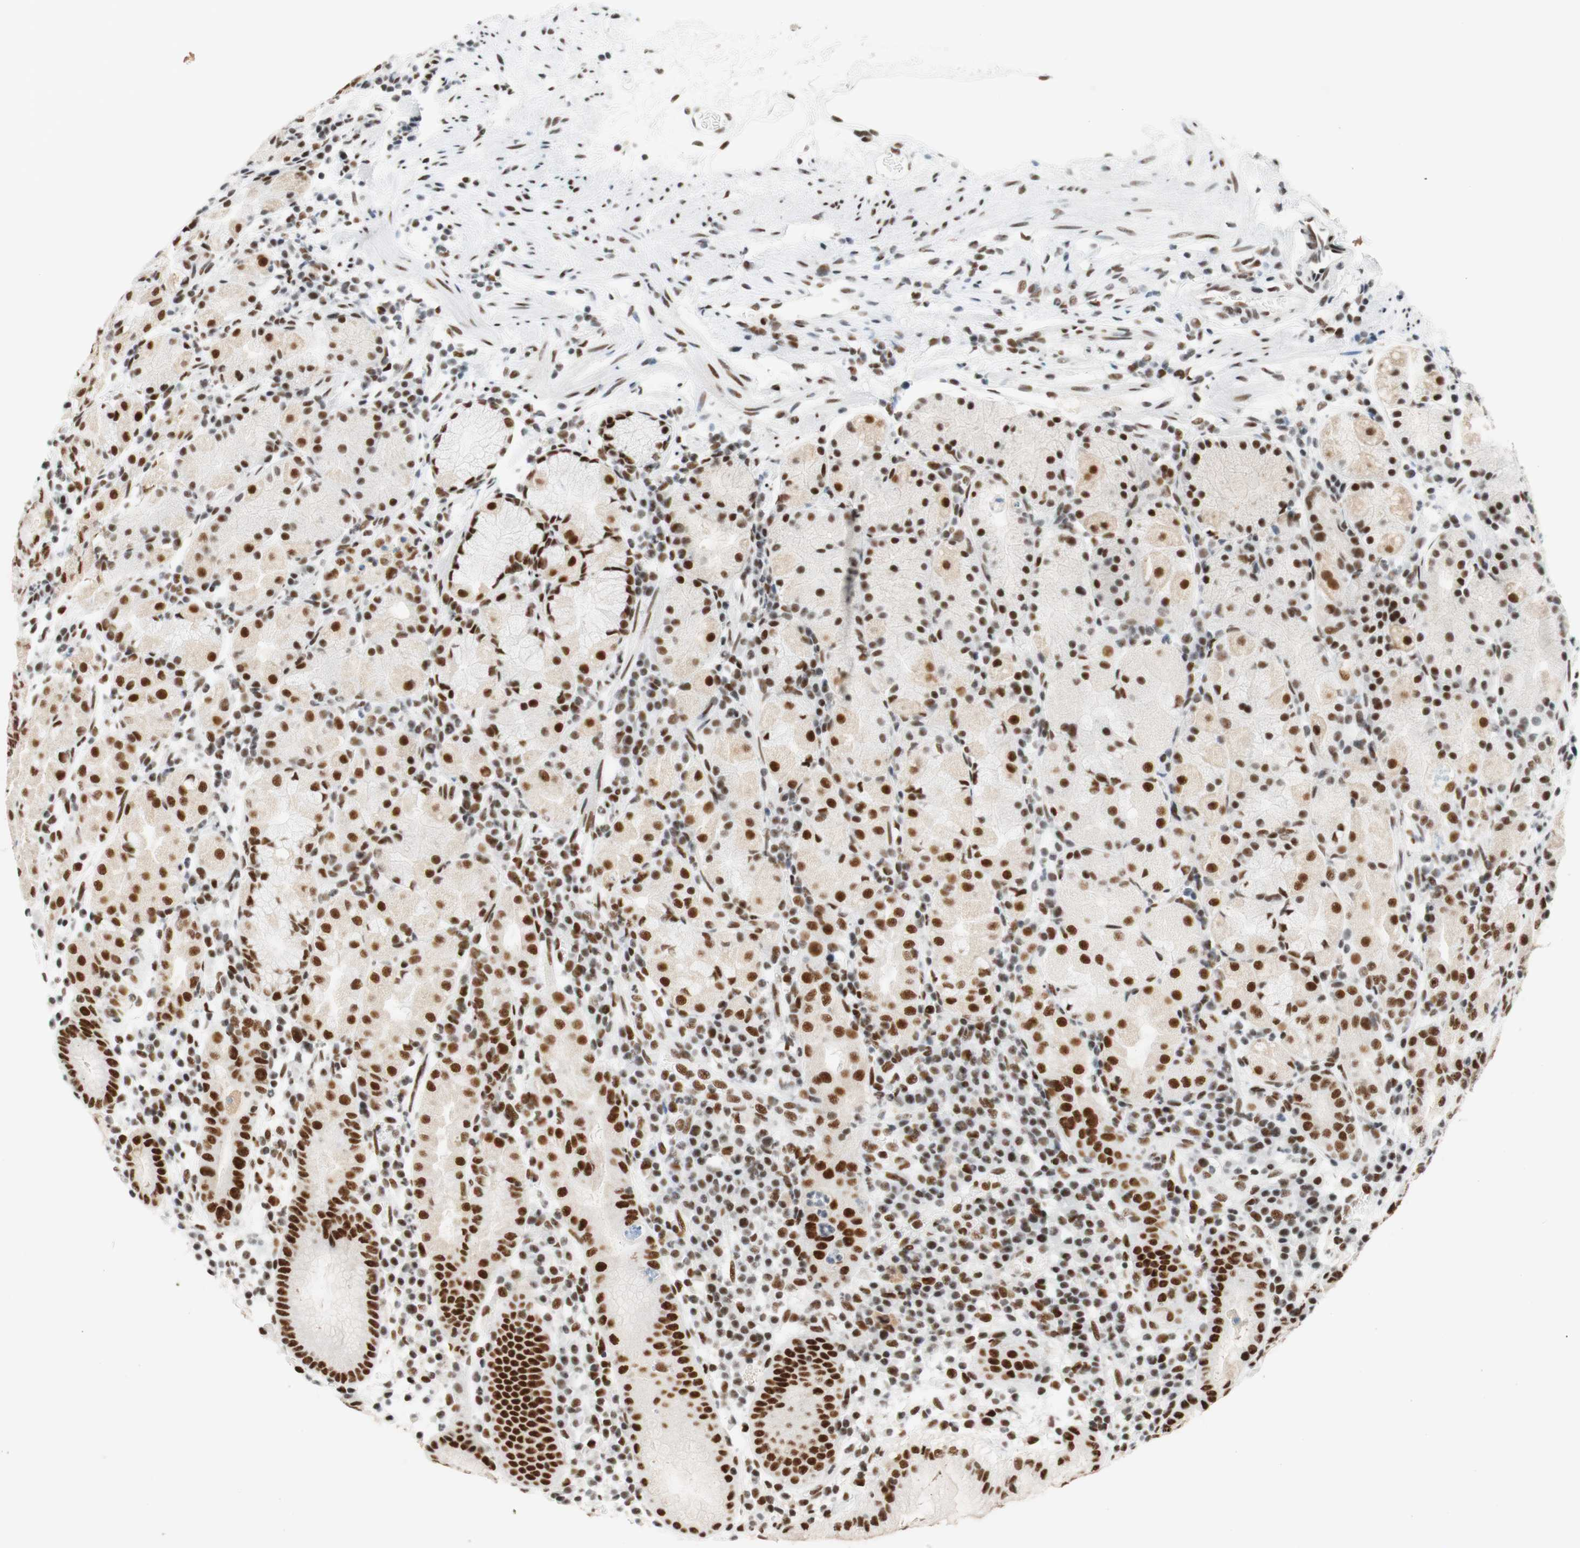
{"staining": {"intensity": "strong", "quantity": "25%-75%", "location": "nuclear"}, "tissue": "stomach", "cell_type": "Glandular cells", "image_type": "normal", "snomed": [{"axis": "morphology", "description": "Normal tissue, NOS"}, {"axis": "topography", "description": "Stomach"}, {"axis": "topography", "description": "Stomach, lower"}], "caption": "Immunohistochemistry (IHC) (DAB (3,3'-diaminobenzidine)) staining of benign human stomach exhibits strong nuclear protein expression in about 25%-75% of glandular cells.", "gene": "RNF20", "patient": {"sex": "female", "age": 75}}